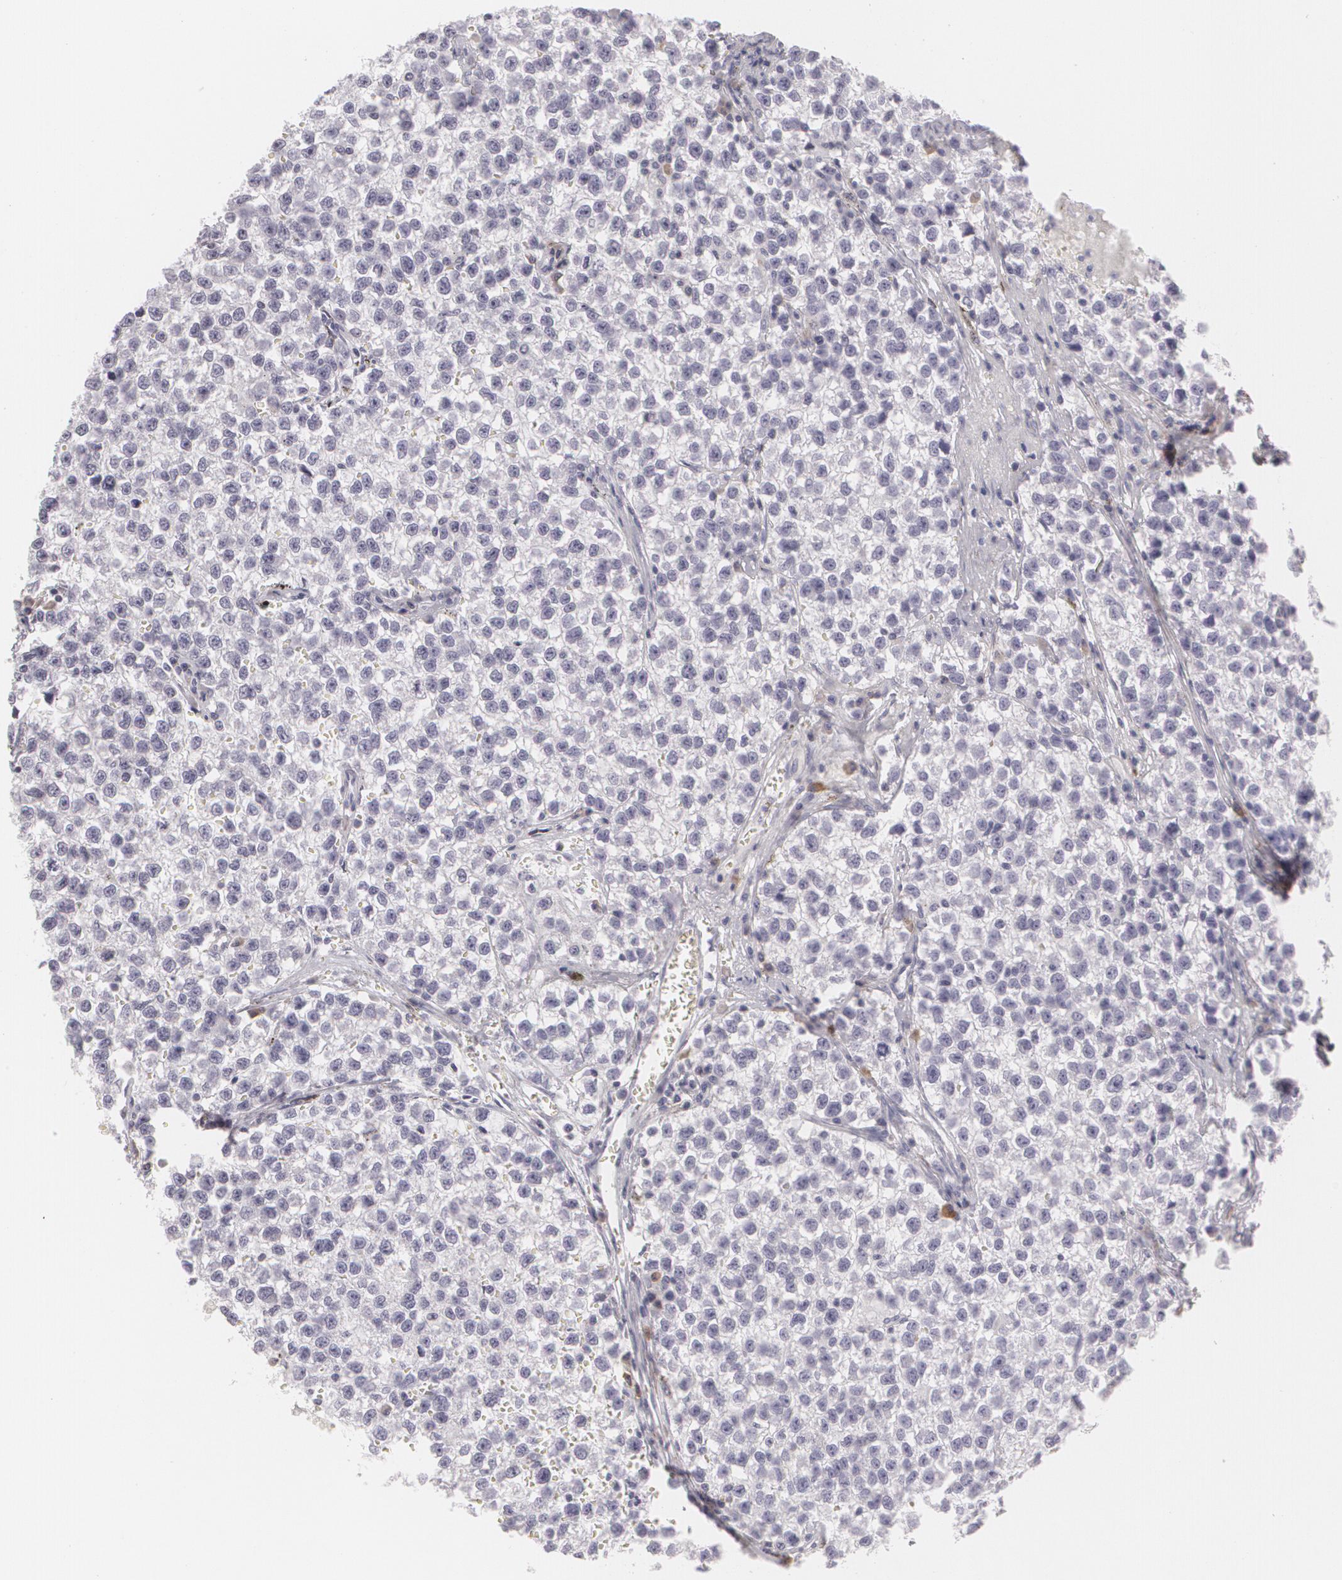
{"staining": {"intensity": "negative", "quantity": "none", "location": "none"}, "tissue": "testis cancer", "cell_type": "Tumor cells", "image_type": "cancer", "snomed": [{"axis": "morphology", "description": "Seminoma, NOS"}, {"axis": "topography", "description": "Testis"}], "caption": "IHC micrograph of neoplastic tissue: human testis cancer (seminoma) stained with DAB exhibits no significant protein positivity in tumor cells. The staining was performed using DAB to visualize the protein expression in brown, while the nuclei were stained in blue with hematoxylin (Magnification: 20x).", "gene": "MAP2", "patient": {"sex": "male", "age": 35}}